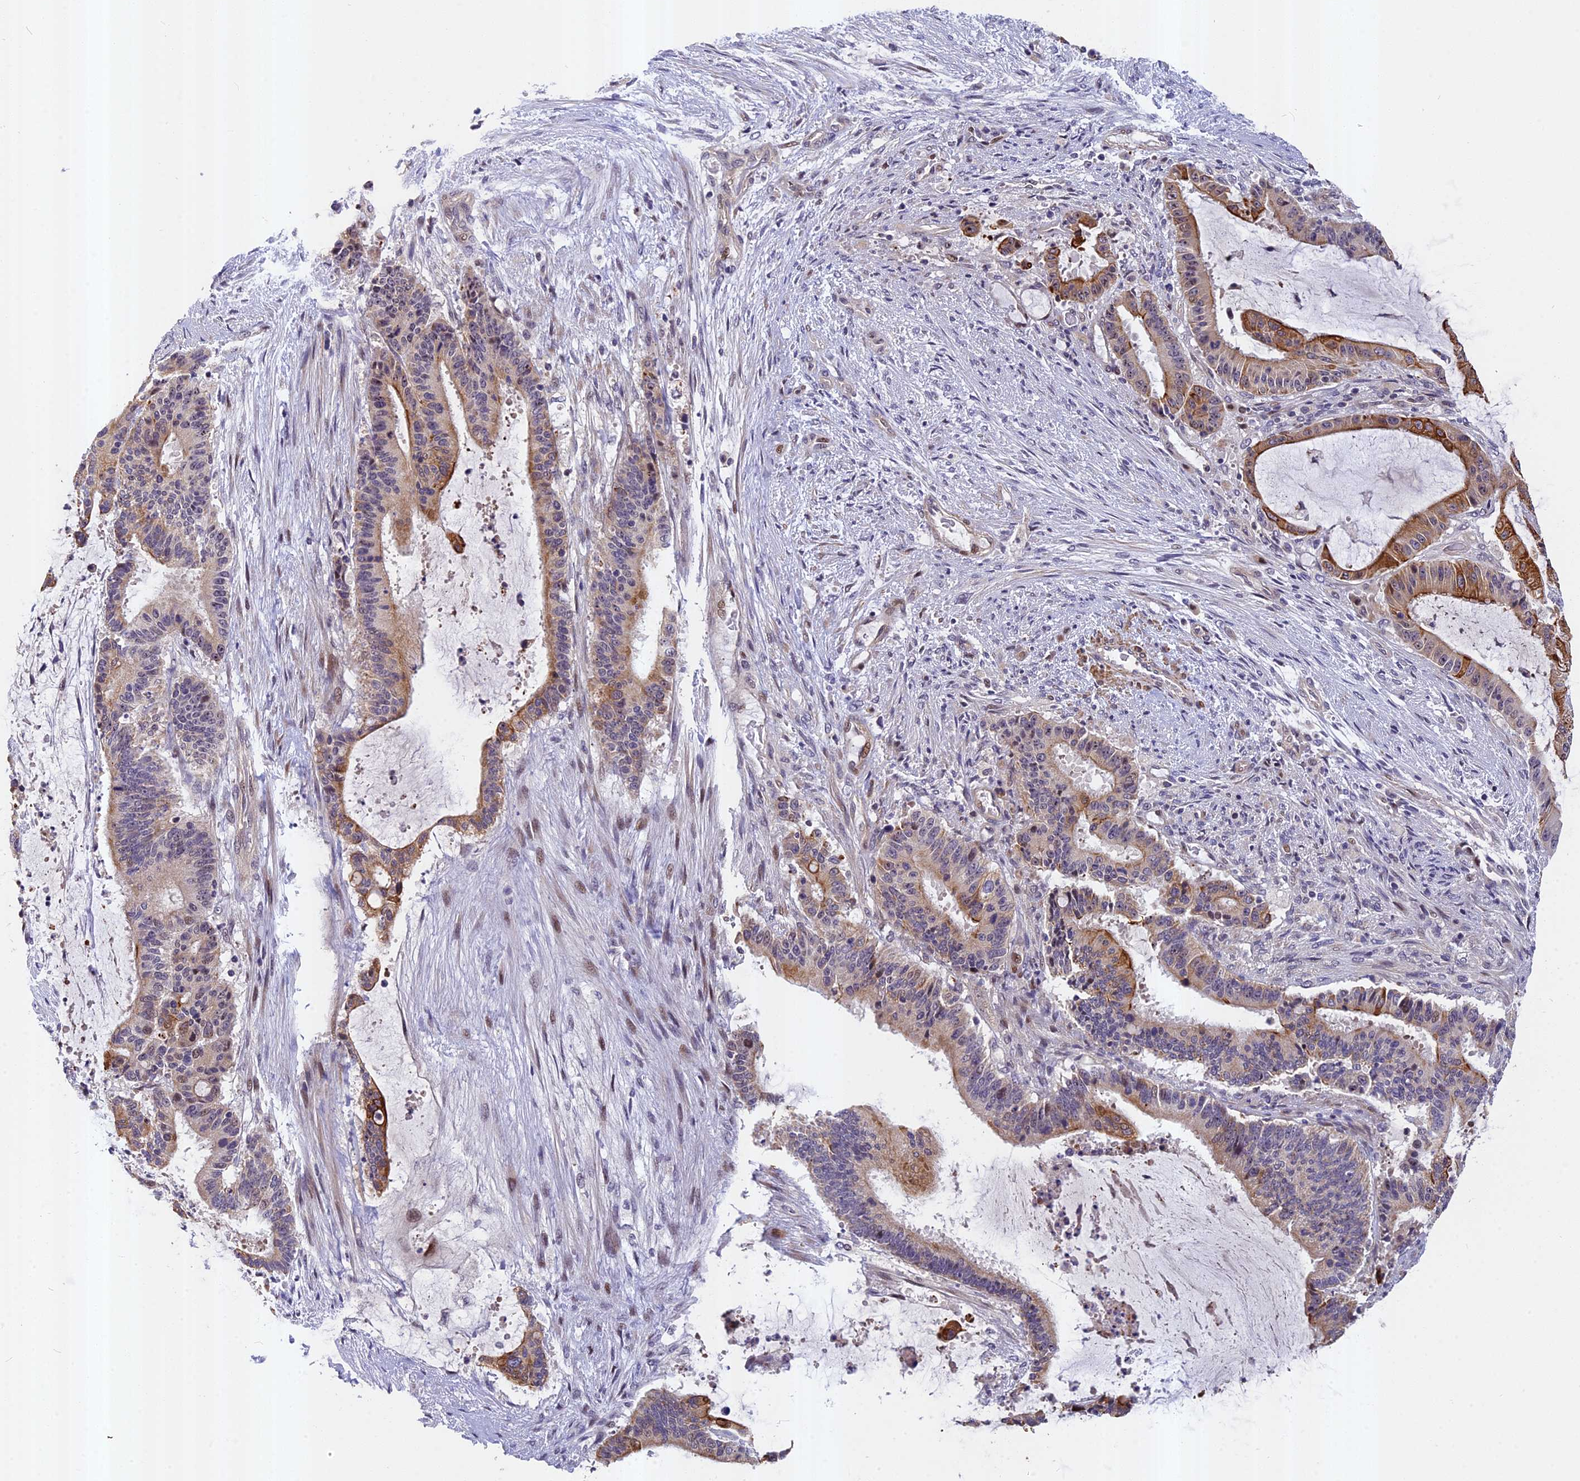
{"staining": {"intensity": "strong", "quantity": "<25%", "location": "cytoplasmic/membranous"}, "tissue": "liver cancer", "cell_type": "Tumor cells", "image_type": "cancer", "snomed": [{"axis": "morphology", "description": "Normal tissue, NOS"}, {"axis": "morphology", "description": "Cholangiocarcinoma"}, {"axis": "topography", "description": "Liver"}, {"axis": "topography", "description": "Peripheral nerve tissue"}], "caption": "Strong cytoplasmic/membranous staining is appreciated in approximately <25% of tumor cells in liver cancer (cholangiocarcinoma).", "gene": "ANKRD34B", "patient": {"sex": "female", "age": 73}}